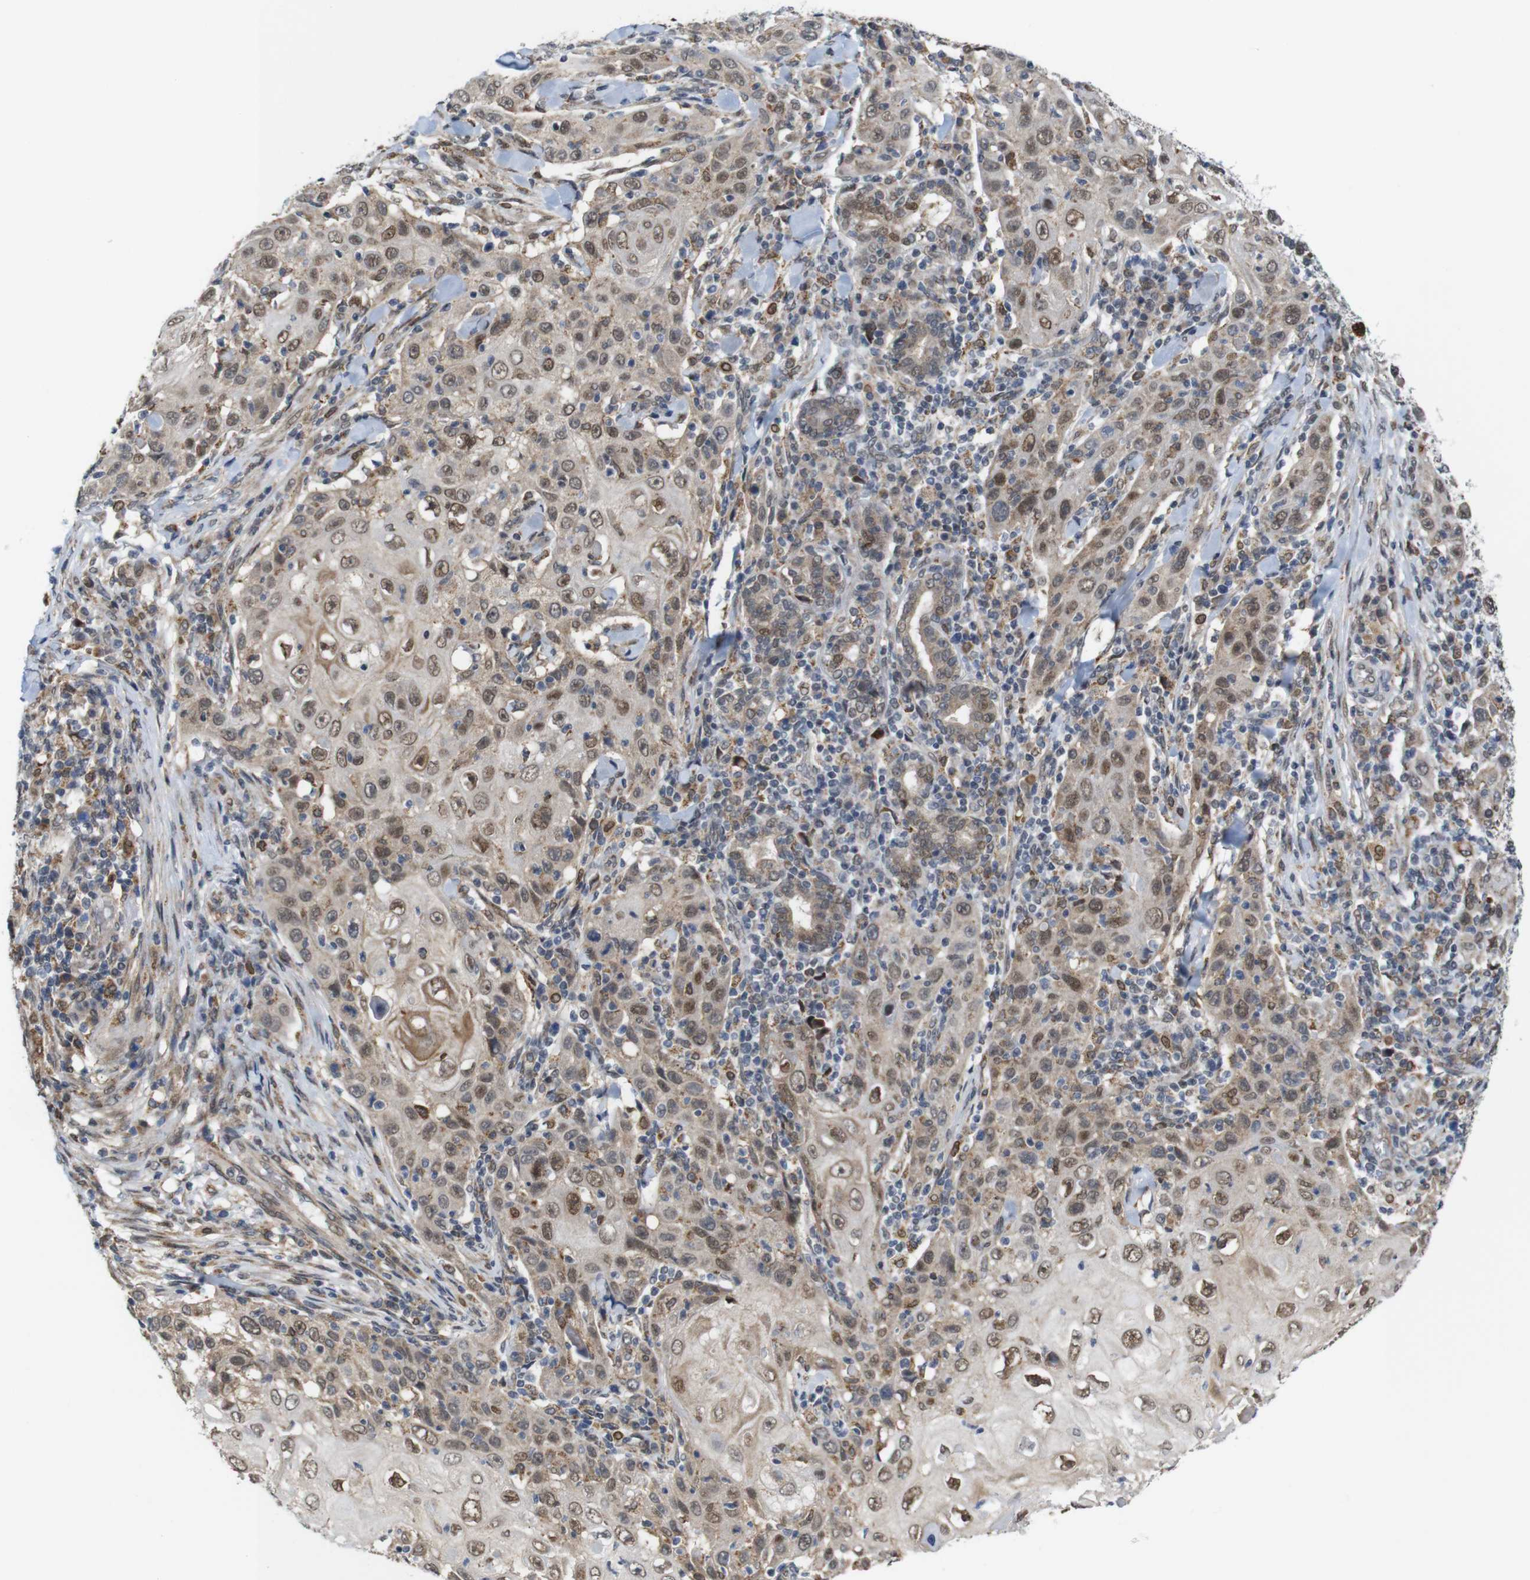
{"staining": {"intensity": "moderate", "quantity": ">75%", "location": "cytoplasmic/membranous,nuclear"}, "tissue": "skin cancer", "cell_type": "Tumor cells", "image_type": "cancer", "snomed": [{"axis": "morphology", "description": "Squamous cell carcinoma, NOS"}, {"axis": "topography", "description": "Skin"}], "caption": "A micrograph of squamous cell carcinoma (skin) stained for a protein displays moderate cytoplasmic/membranous and nuclear brown staining in tumor cells.", "gene": "PNMA8A", "patient": {"sex": "female", "age": 88}}